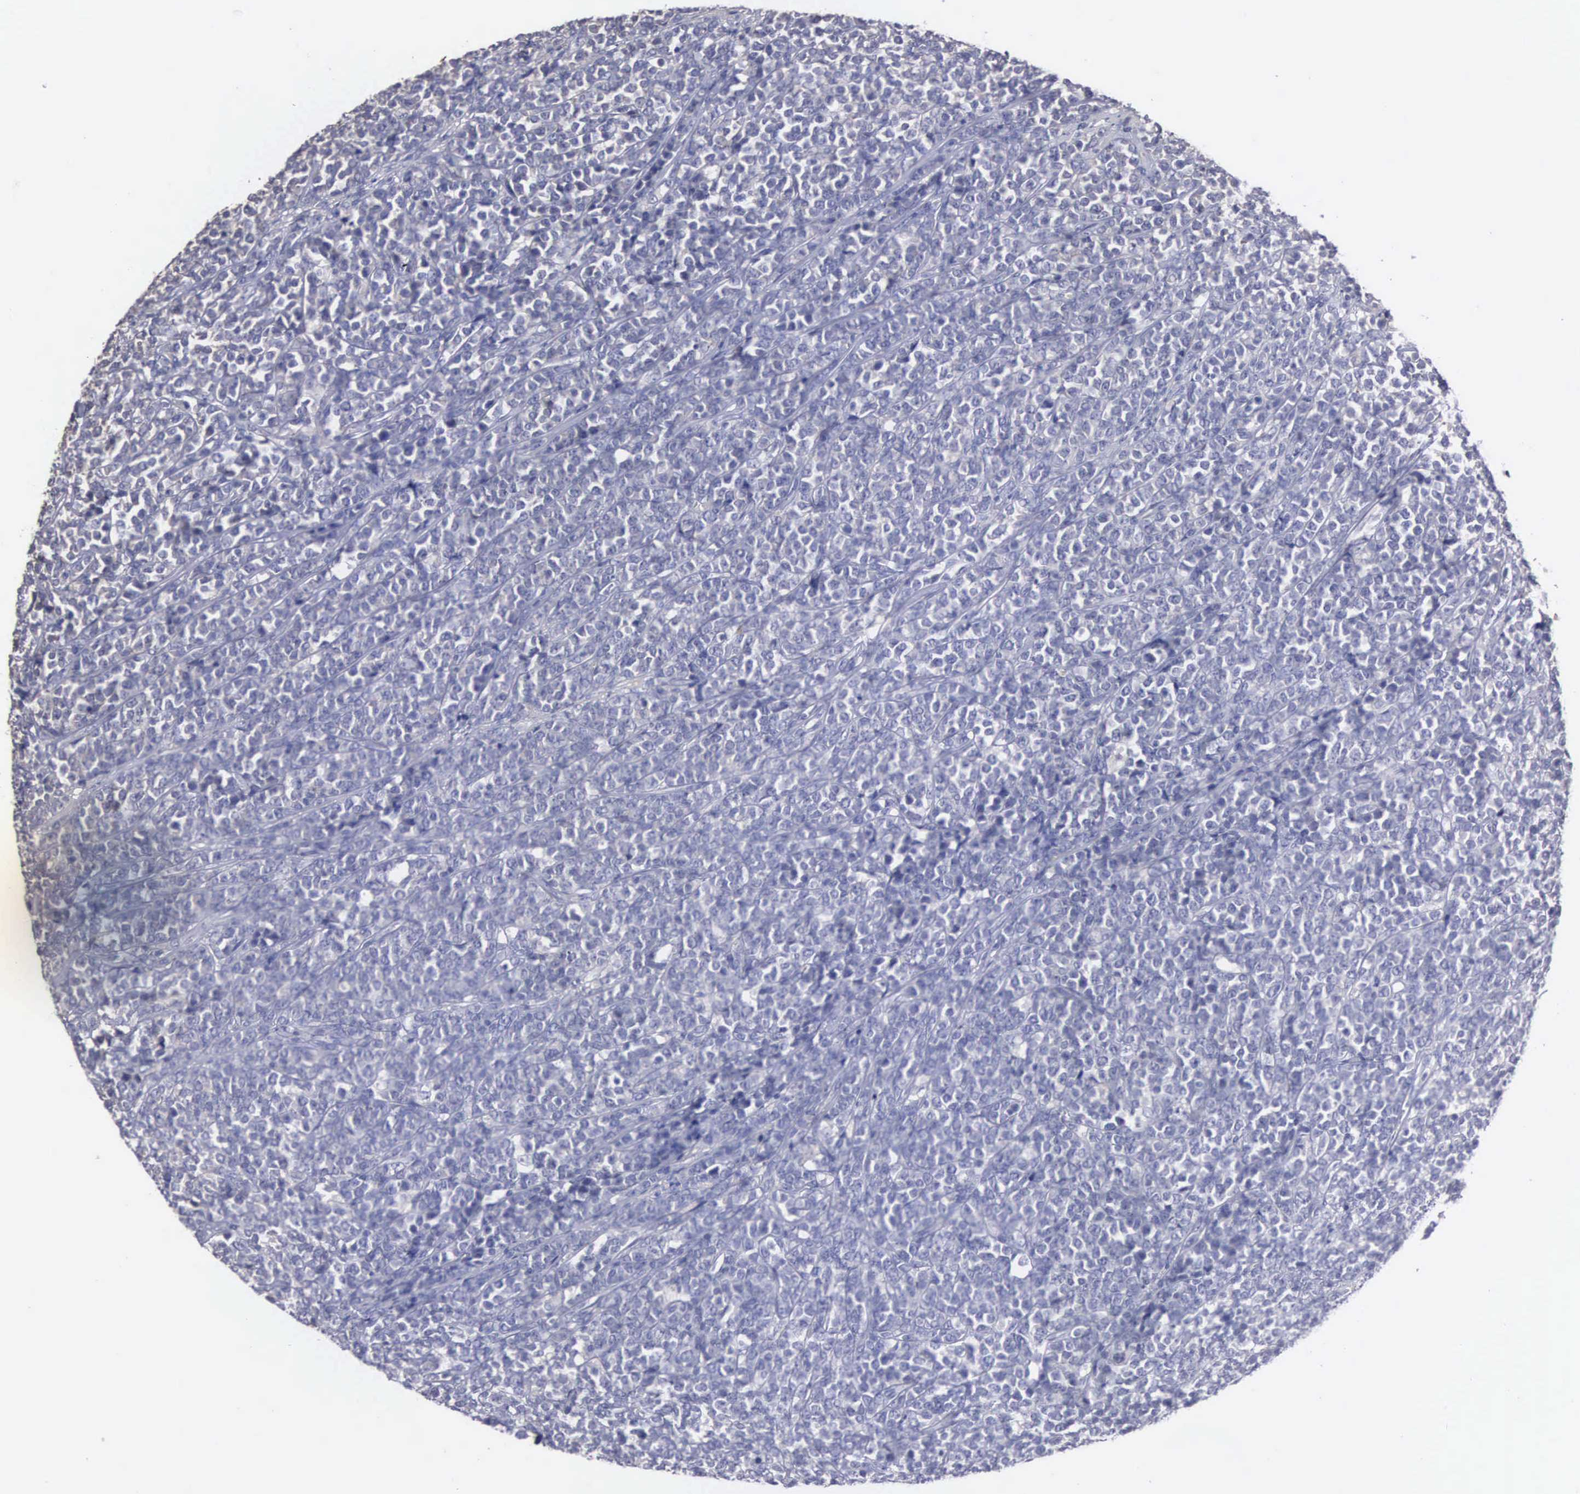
{"staining": {"intensity": "negative", "quantity": "none", "location": "none"}, "tissue": "lymphoma", "cell_type": "Tumor cells", "image_type": "cancer", "snomed": [{"axis": "morphology", "description": "Malignant lymphoma, non-Hodgkin's type, High grade"}, {"axis": "topography", "description": "Small intestine"}, {"axis": "topography", "description": "Colon"}], "caption": "Tumor cells are negative for protein expression in human malignant lymphoma, non-Hodgkin's type (high-grade).", "gene": "ENO3", "patient": {"sex": "male", "age": 8}}